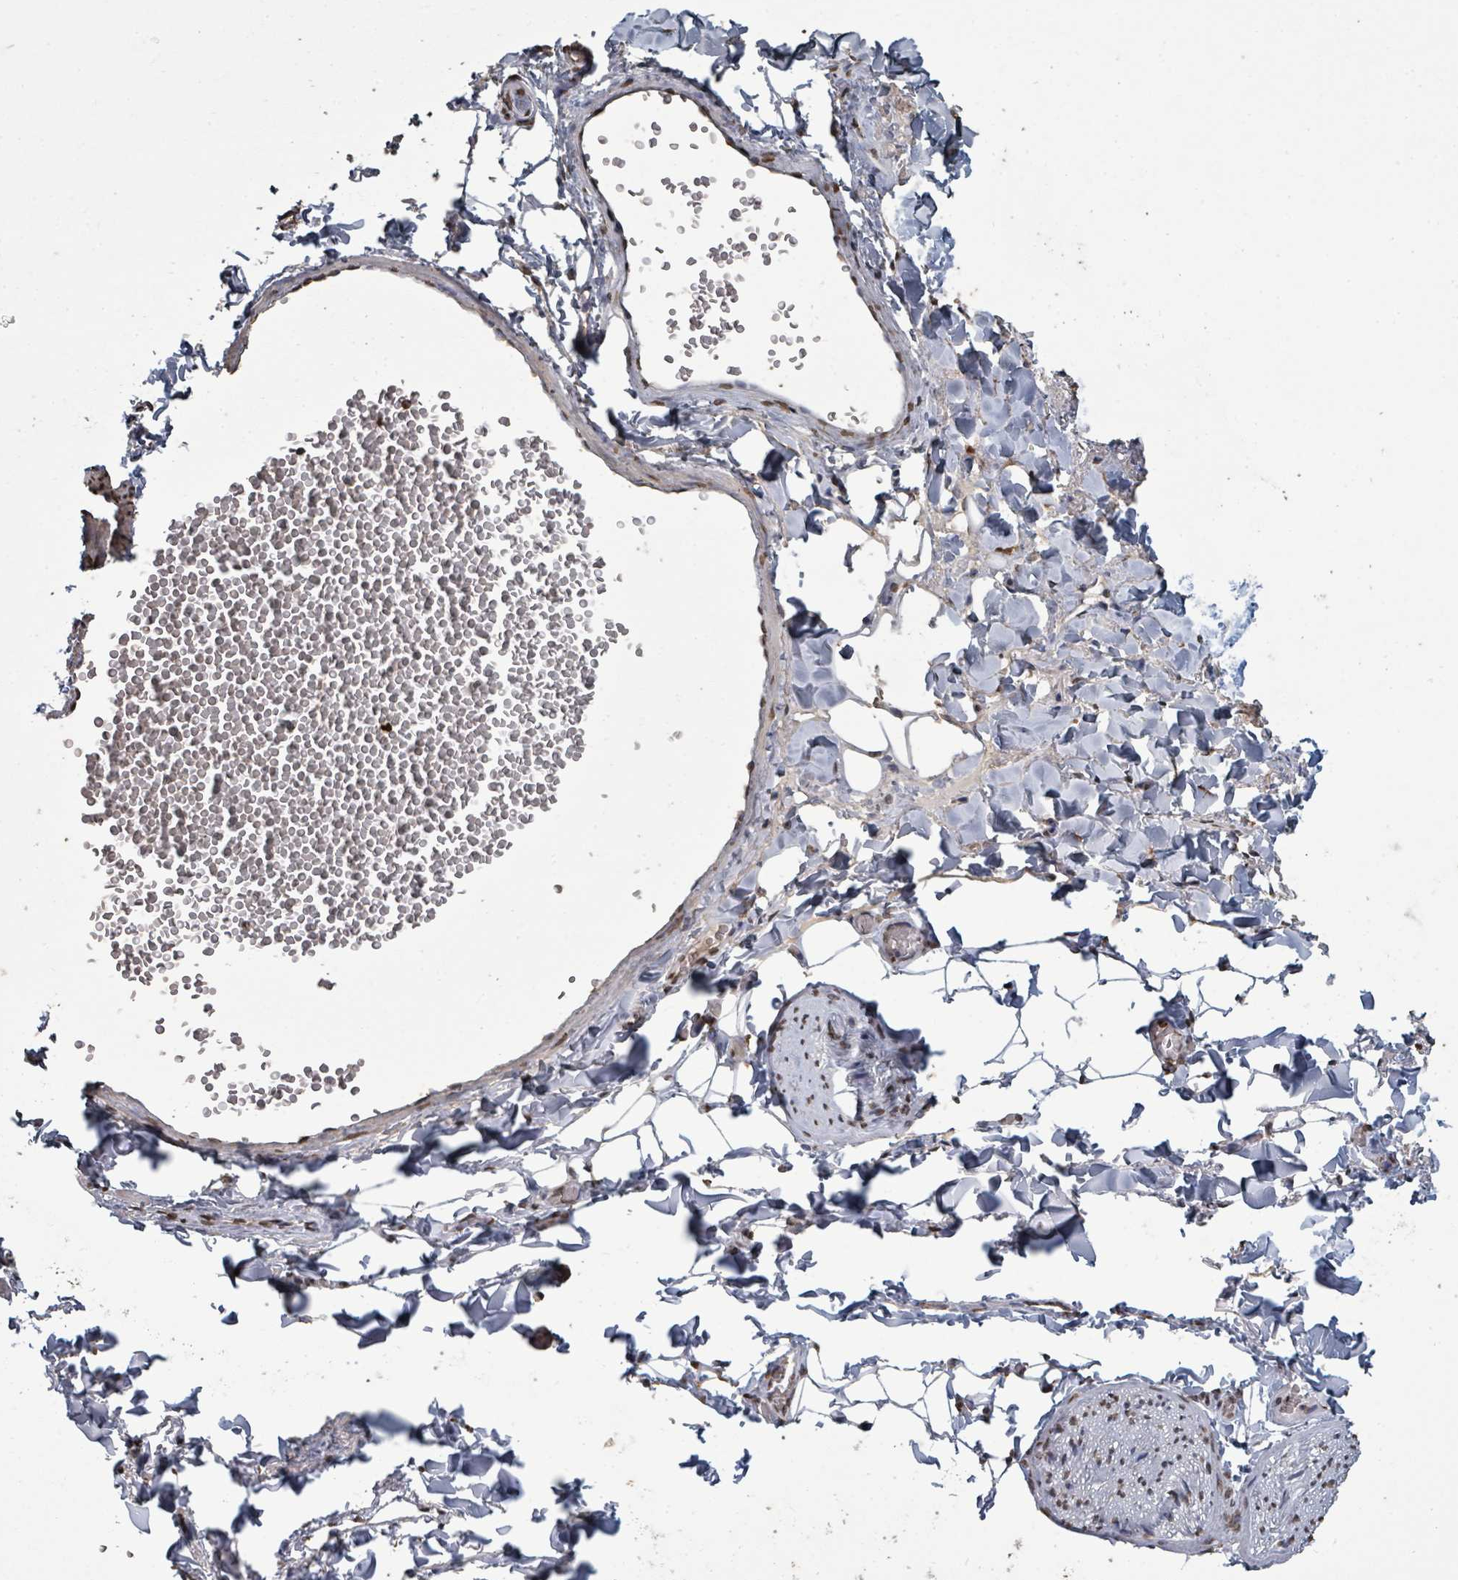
{"staining": {"intensity": "negative", "quantity": "none", "location": "none"}, "tissue": "adipose tissue", "cell_type": "Adipocytes", "image_type": "normal", "snomed": [{"axis": "morphology", "description": "Normal tissue, NOS"}, {"axis": "morphology", "description": "Carcinoma, NOS"}, {"axis": "topography", "description": "Pancreas"}, {"axis": "topography", "description": "Peripheral nerve tissue"}], "caption": "Image shows no protein positivity in adipocytes of unremarkable adipose tissue.", "gene": "MRPS12", "patient": {"sex": "female", "age": 29}}